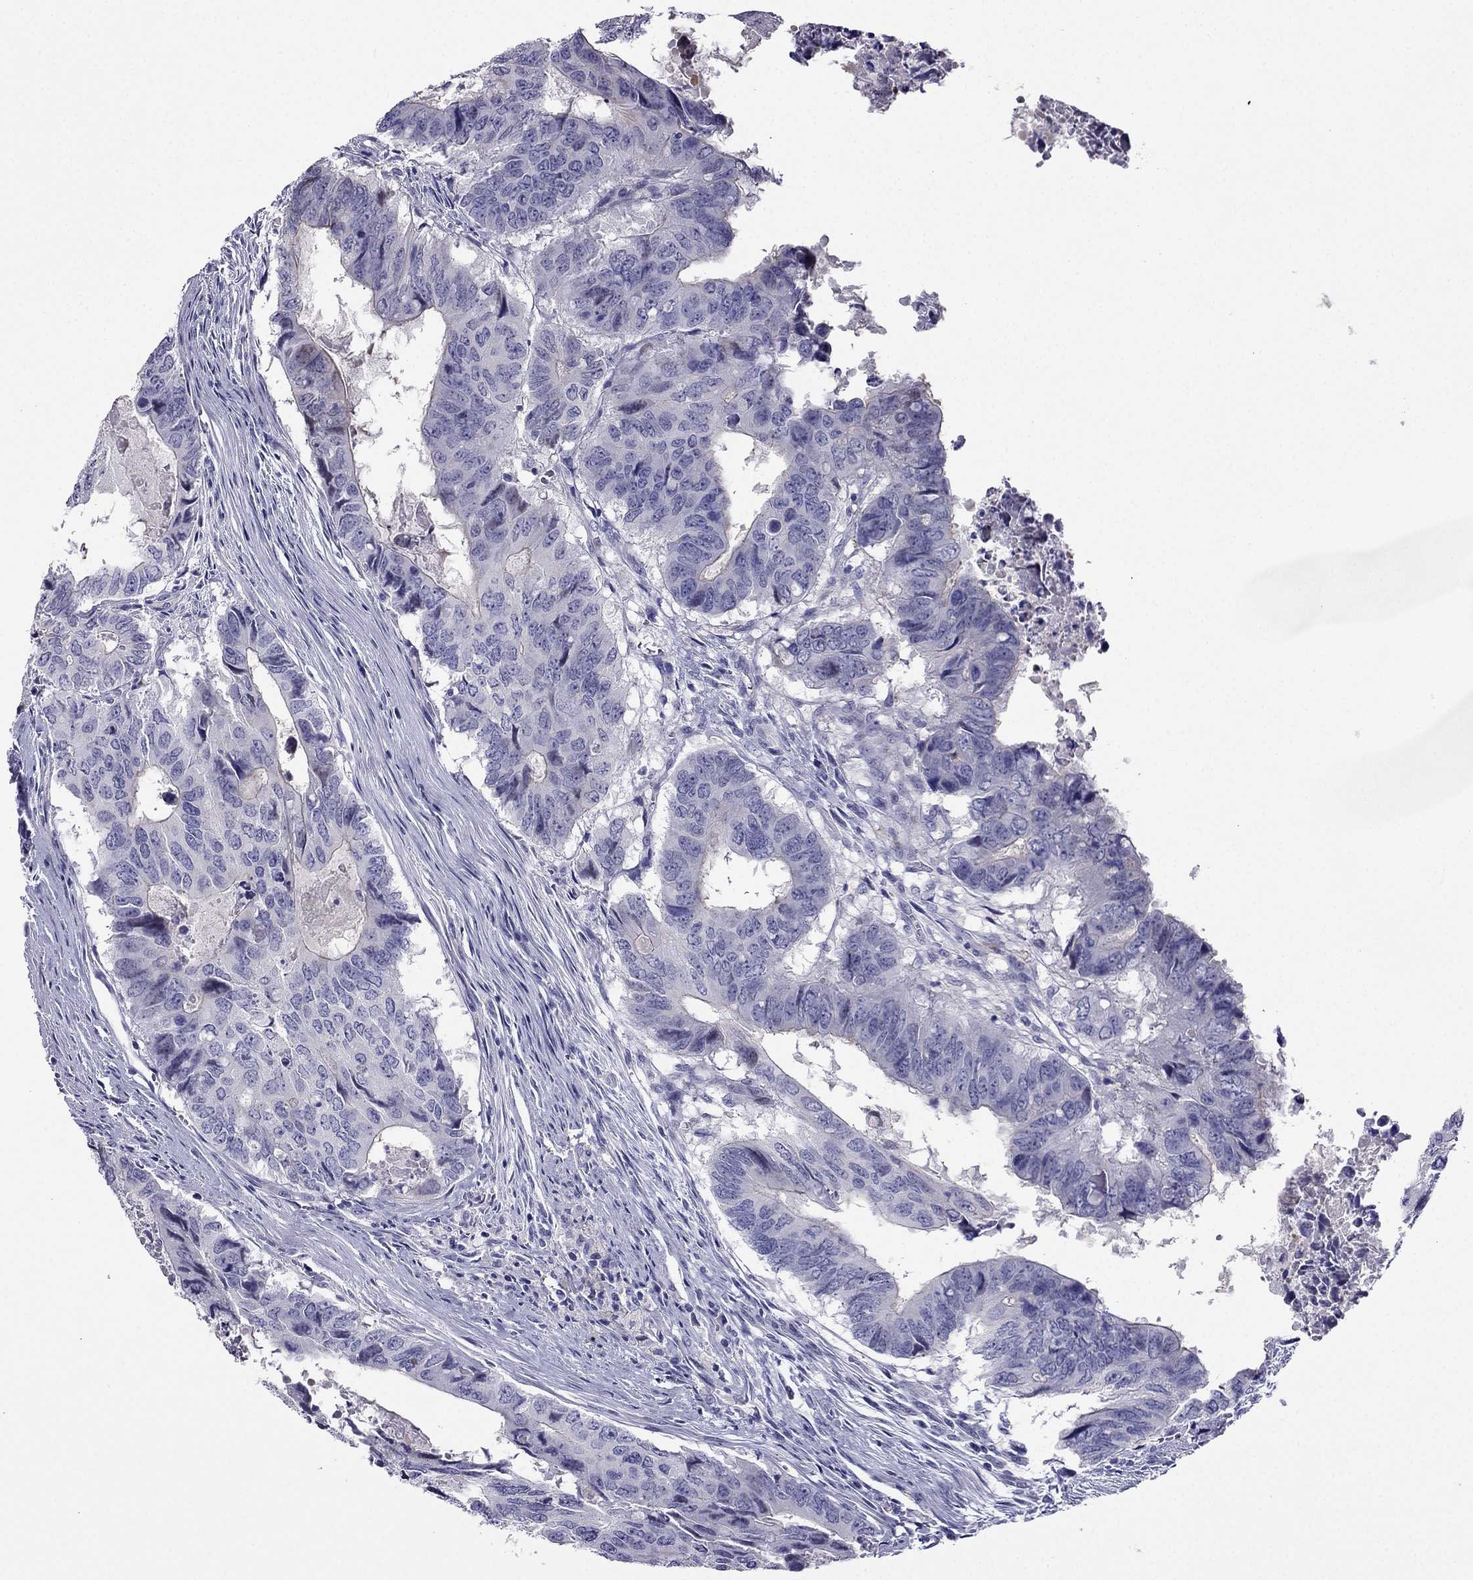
{"staining": {"intensity": "negative", "quantity": "none", "location": "none"}, "tissue": "colorectal cancer", "cell_type": "Tumor cells", "image_type": "cancer", "snomed": [{"axis": "morphology", "description": "Adenocarcinoma, NOS"}, {"axis": "topography", "description": "Colon"}], "caption": "This micrograph is of colorectal cancer stained with IHC to label a protein in brown with the nuclei are counter-stained blue. There is no staining in tumor cells.", "gene": "KCNJ10", "patient": {"sex": "male", "age": 79}}